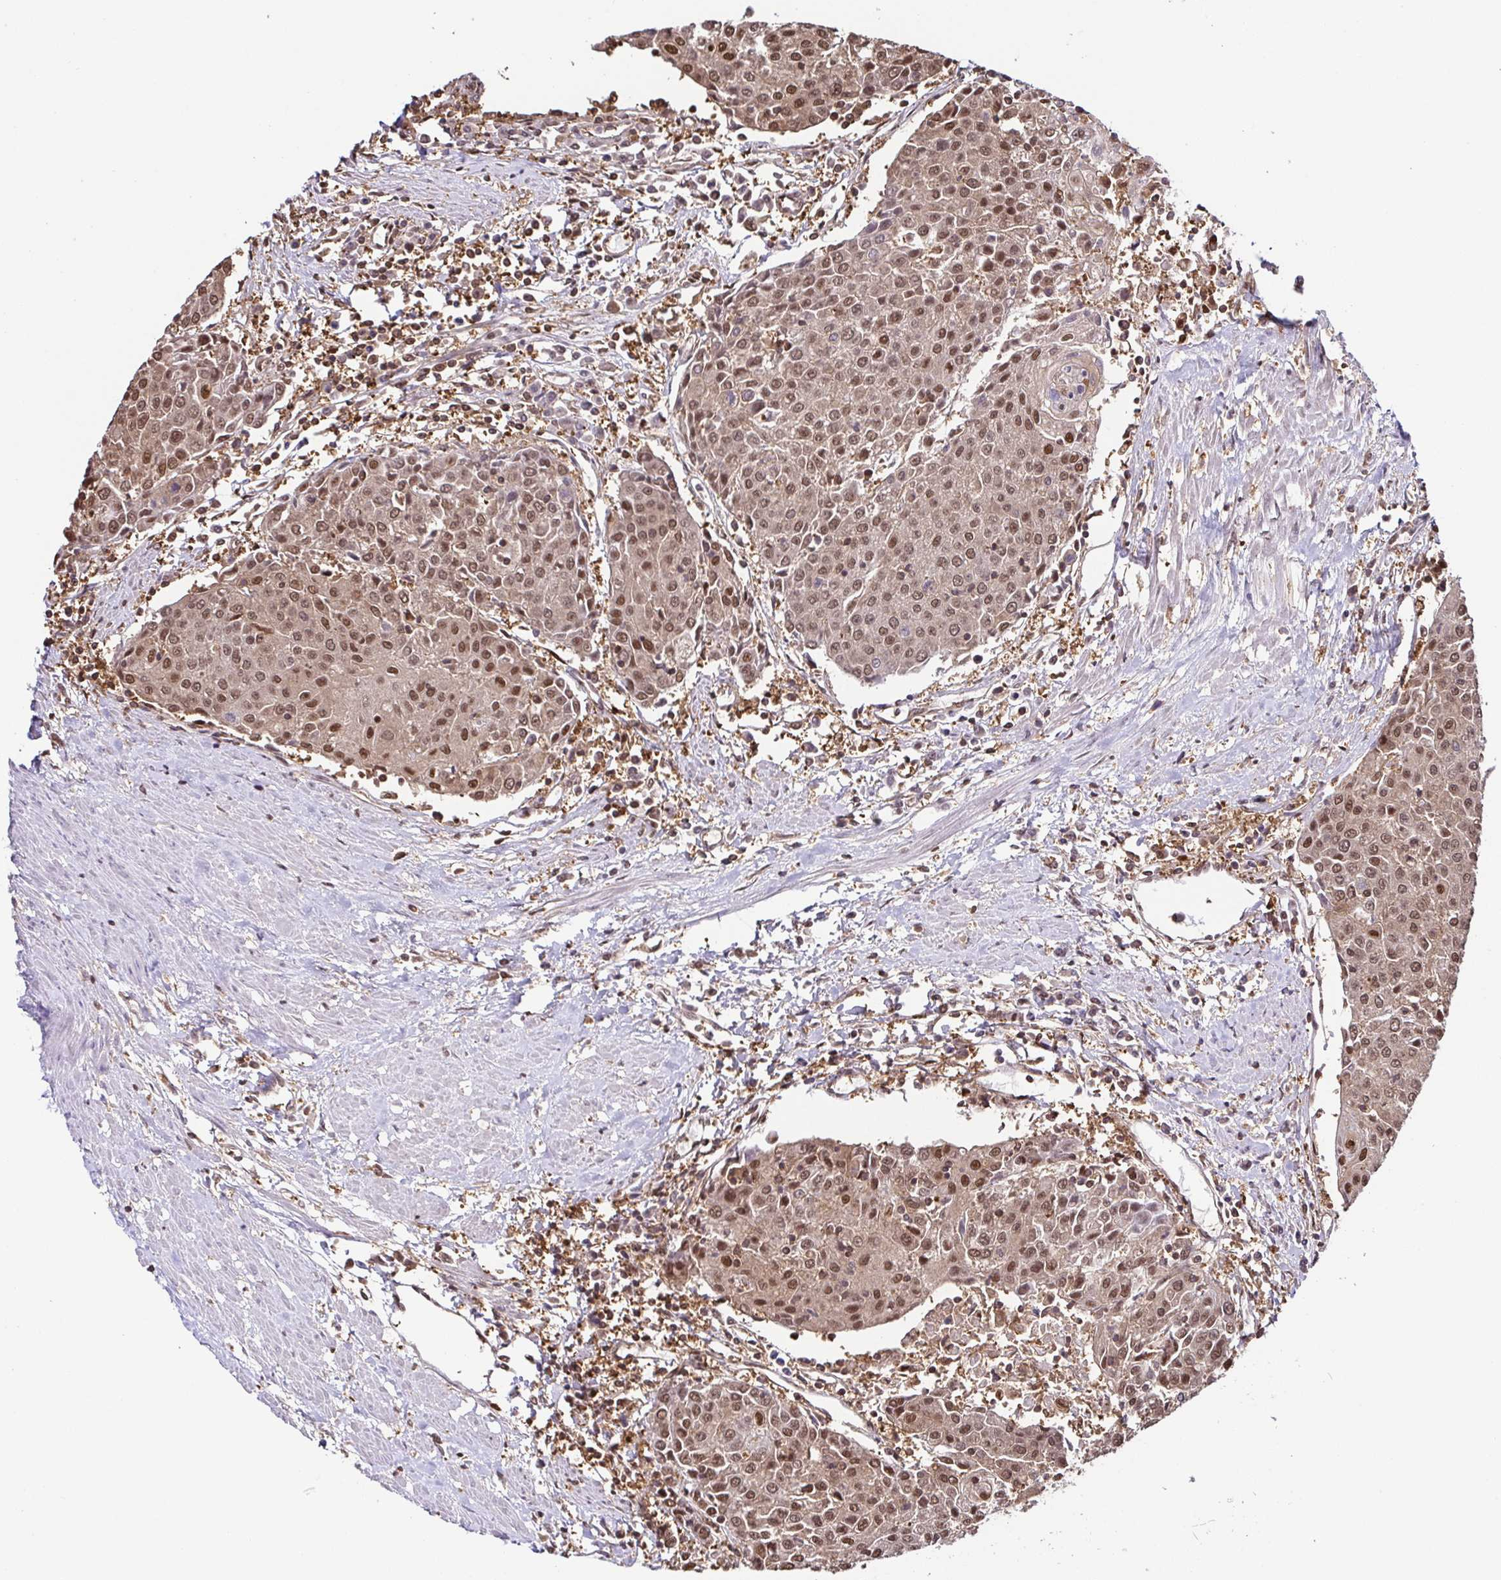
{"staining": {"intensity": "moderate", "quantity": ">75%", "location": "cytoplasmic/membranous,nuclear"}, "tissue": "urothelial cancer", "cell_type": "Tumor cells", "image_type": "cancer", "snomed": [{"axis": "morphology", "description": "Urothelial carcinoma, High grade"}, {"axis": "topography", "description": "Urinary bladder"}], "caption": "An immunohistochemistry image of tumor tissue is shown. Protein staining in brown shows moderate cytoplasmic/membranous and nuclear positivity in urothelial cancer within tumor cells.", "gene": "PSMB9", "patient": {"sex": "female", "age": 85}}